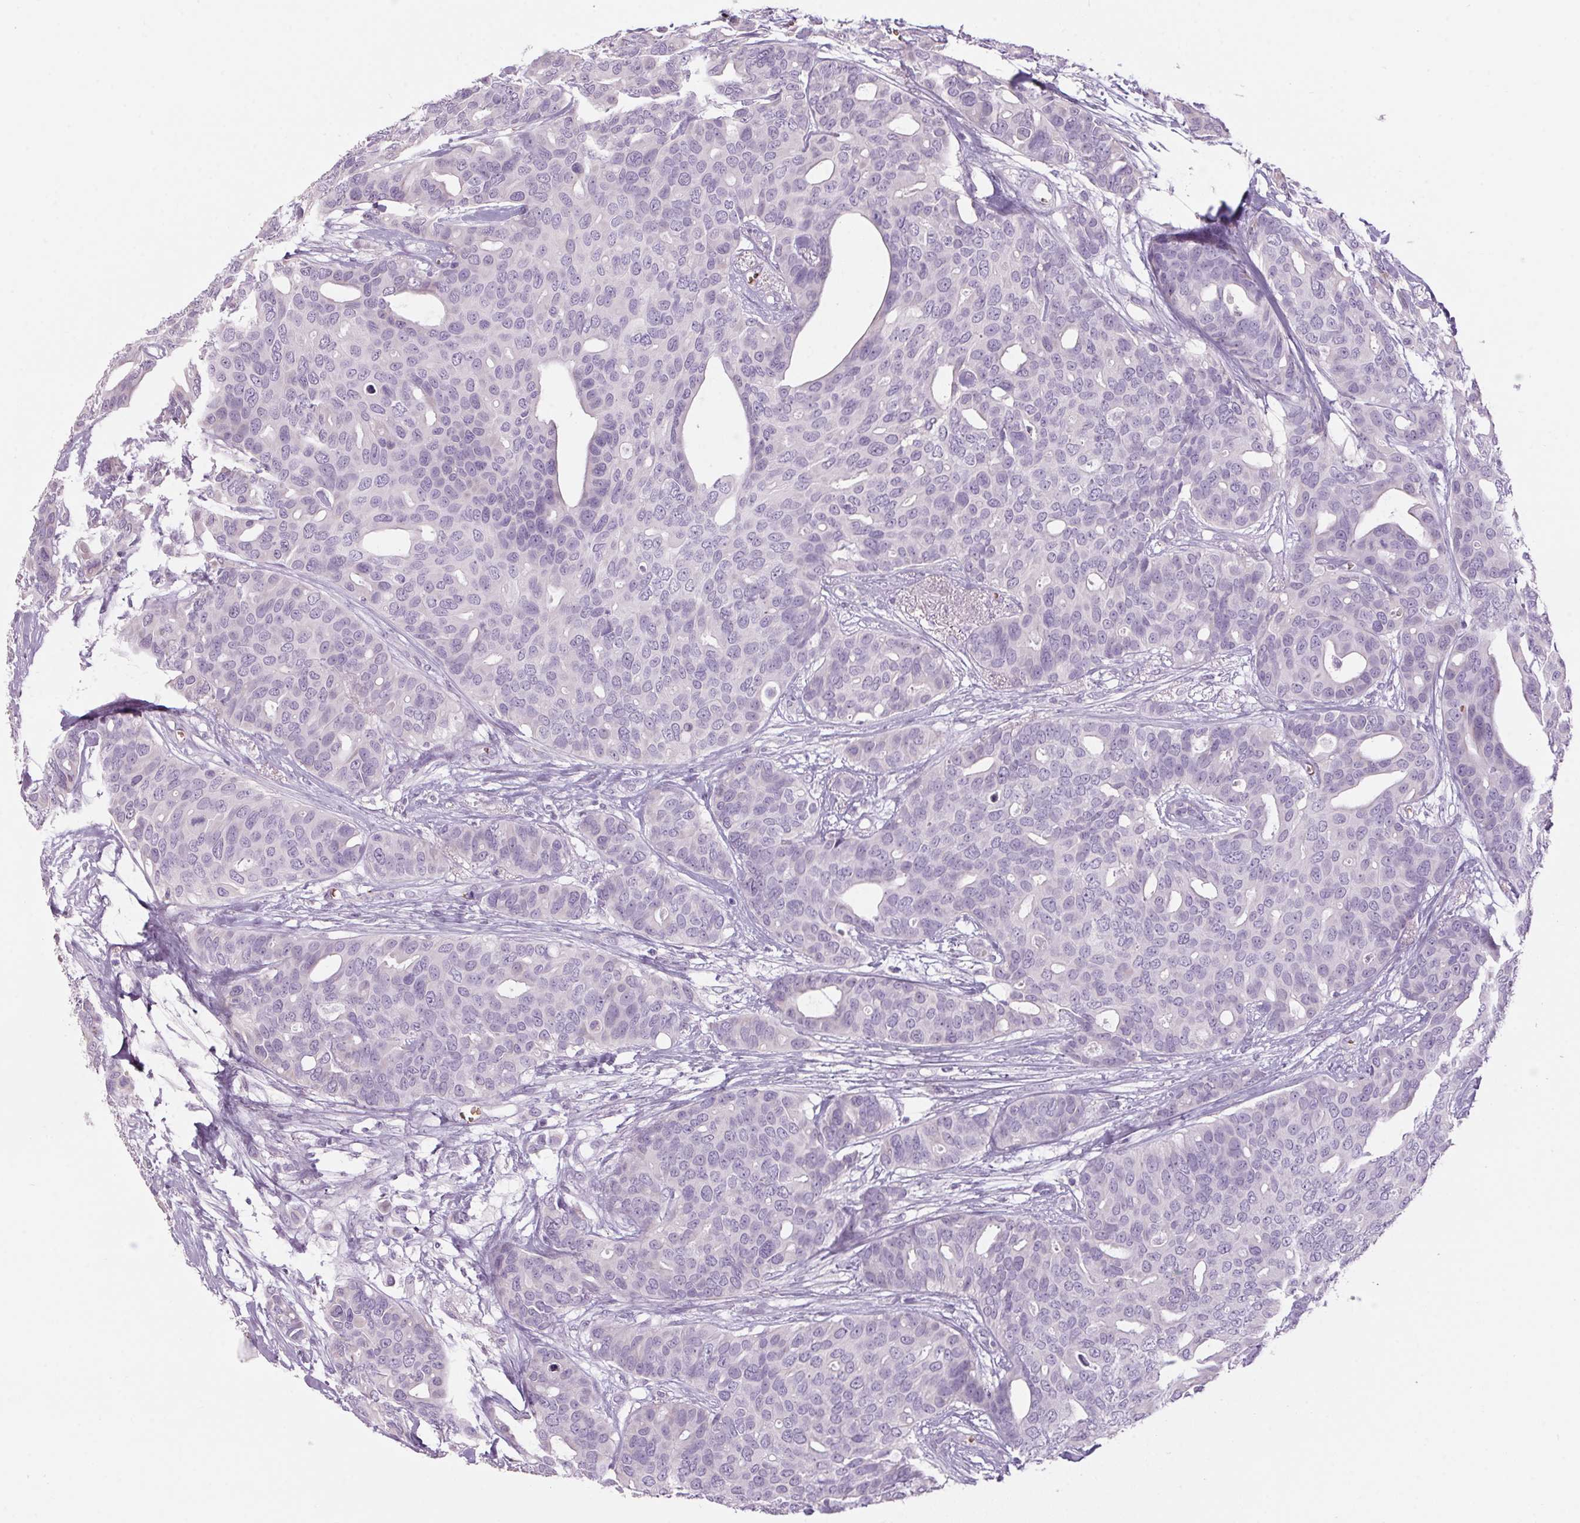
{"staining": {"intensity": "negative", "quantity": "none", "location": "none"}, "tissue": "breast cancer", "cell_type": "Tumor cells", "image_type": "cancer", "snomed": [{"axis": "morphology", "description": "Duct carcinoma"}, {"axis": "topography", "description": "Breast"}], "caption": "The micrograph reveals no significant positivity in tumor cells of invasive ductal carcinoma (breast).", "gene": "HBQ1", "patient": {"sex": "female", "age": 54}}